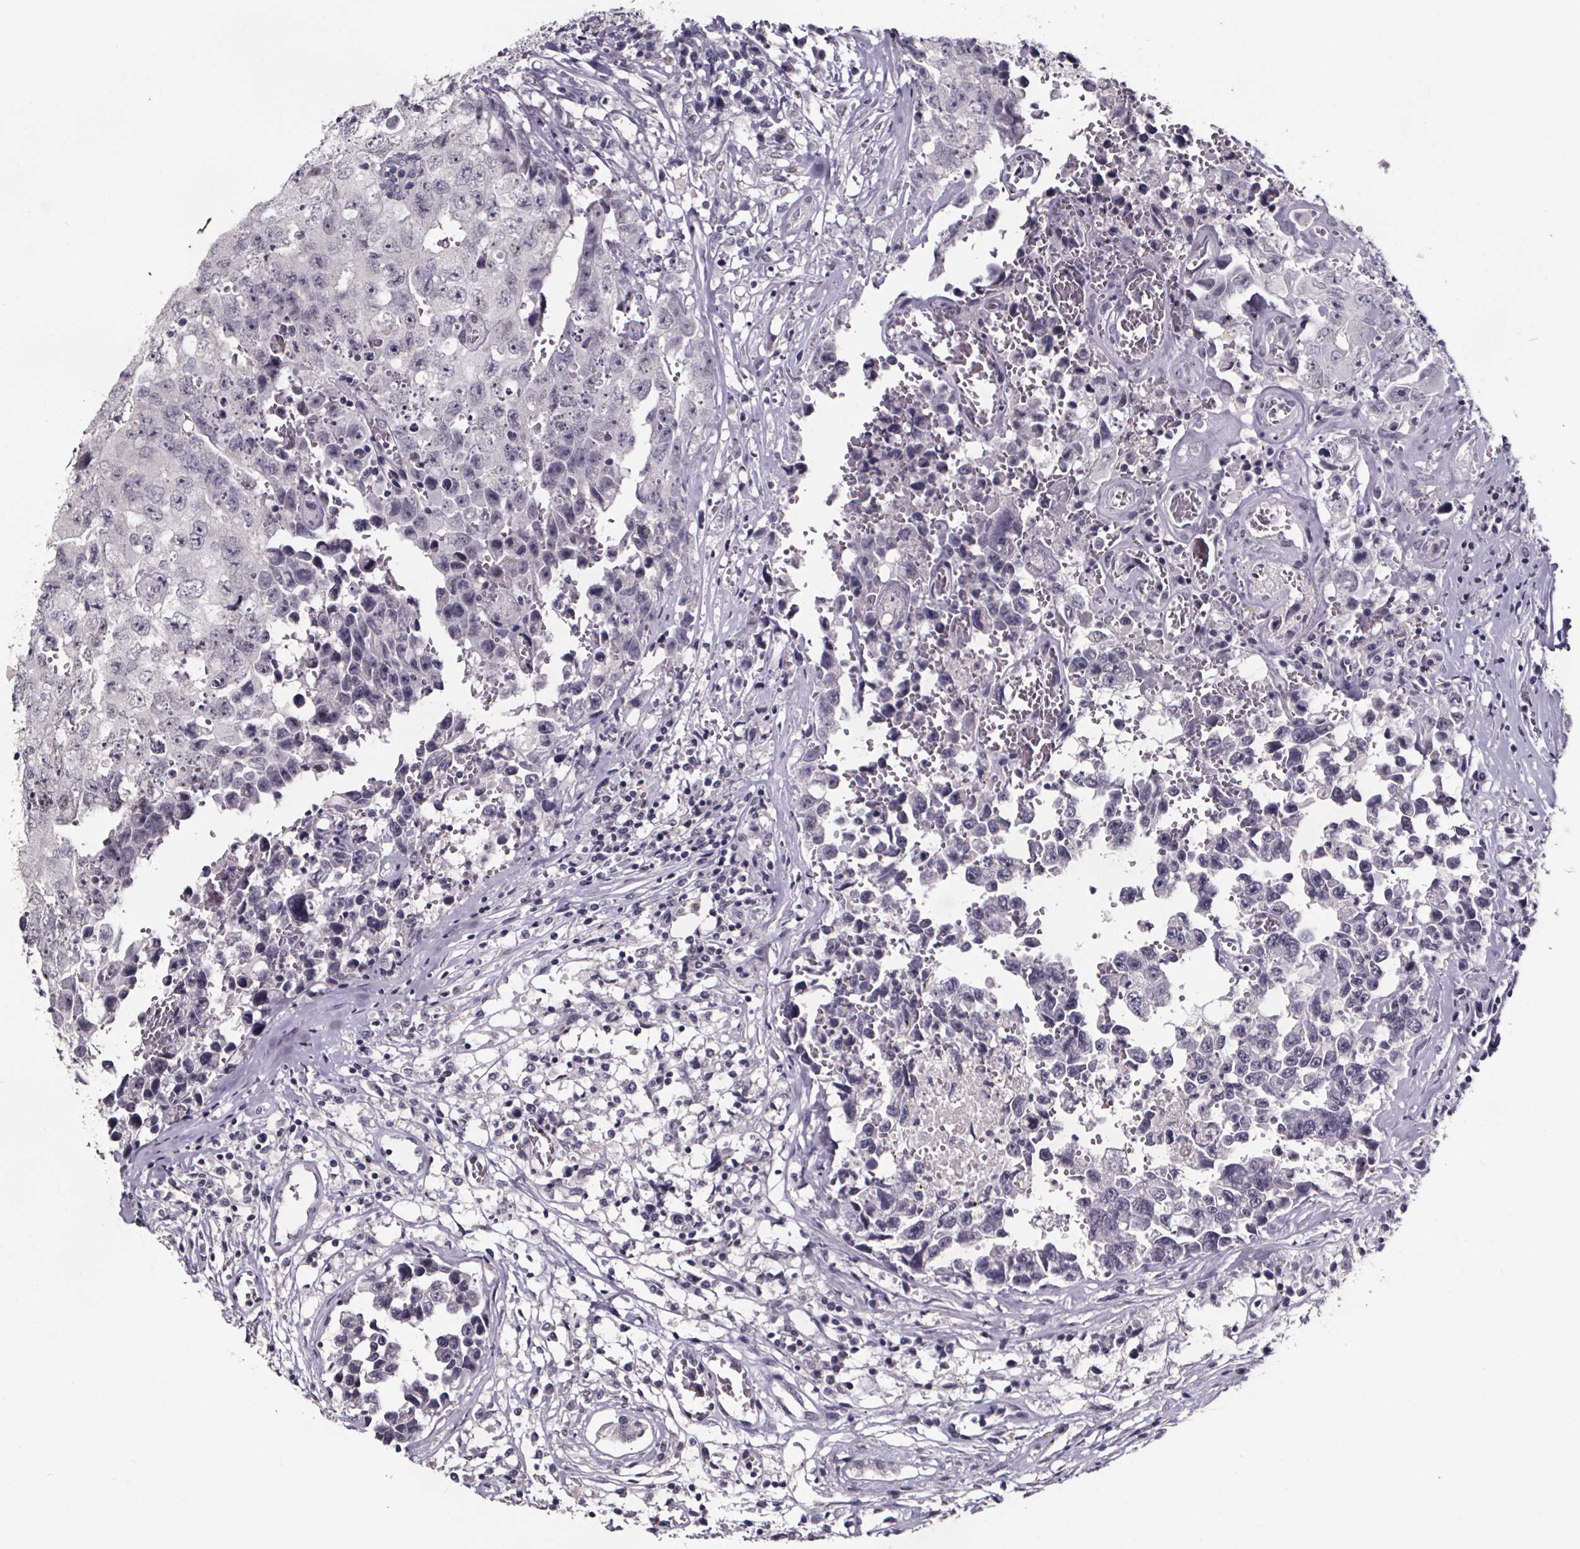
{"staining": {"intensity": "negative", "quantity": "none", "location": "none"}, "tissue": "testis cancer", "cell_type": "Tumor cells", "image_type": "cancer", "snomed": [{"axis": "morphology", "description": "Carcinoma, Embryonal, NOS"}, {"axis": "topography", "description": "Testis"}], "caption": "The image displays no significant expression in tumor cells of embryonal carcinoma (testis).", "gene": "AR", "patient": {"sex": "male", "age": 36}}